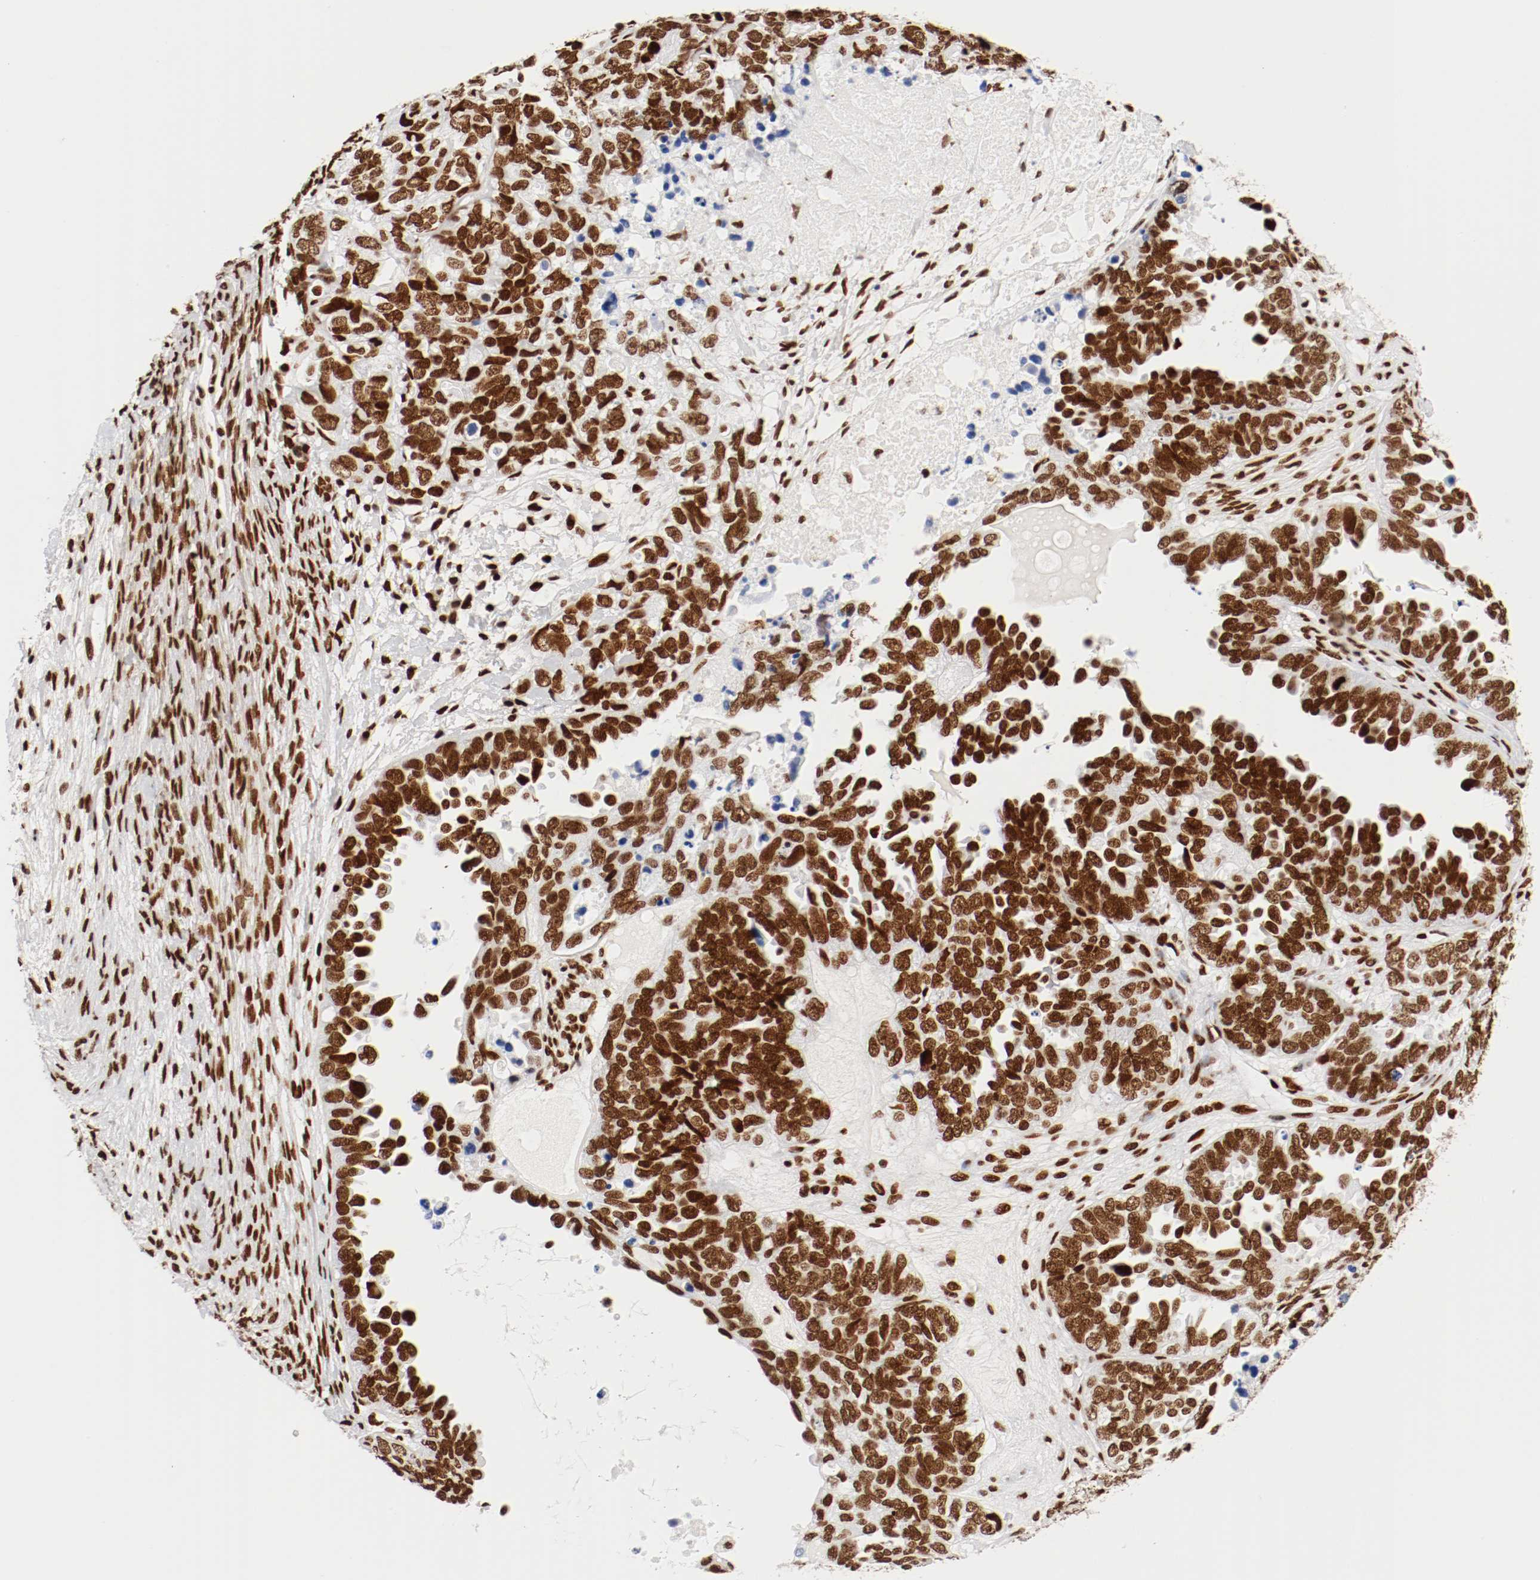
{"staining": {"intensity": "strong", "quantity": ">75%", "location": "nuclear"}, "tissue": "ovarian cancer", "cell_type": "Tumor cells", "image_type": "cancer", "snomed": [{"axis": "morphology", "description": "Cystadenocarcinoma, serous, NOS"}, {"axis": "topography", "description": "Ovary"}], "caption": "Immunohistochemistry (IHC) (DAB (3,3'-diaminobenzidine)) staining of ovarian cancer displays strong nuclear protein staining in about >75% of tumor cells.", "gene": "CTBP1", "patient": {"sex": "female", "age": 82}}